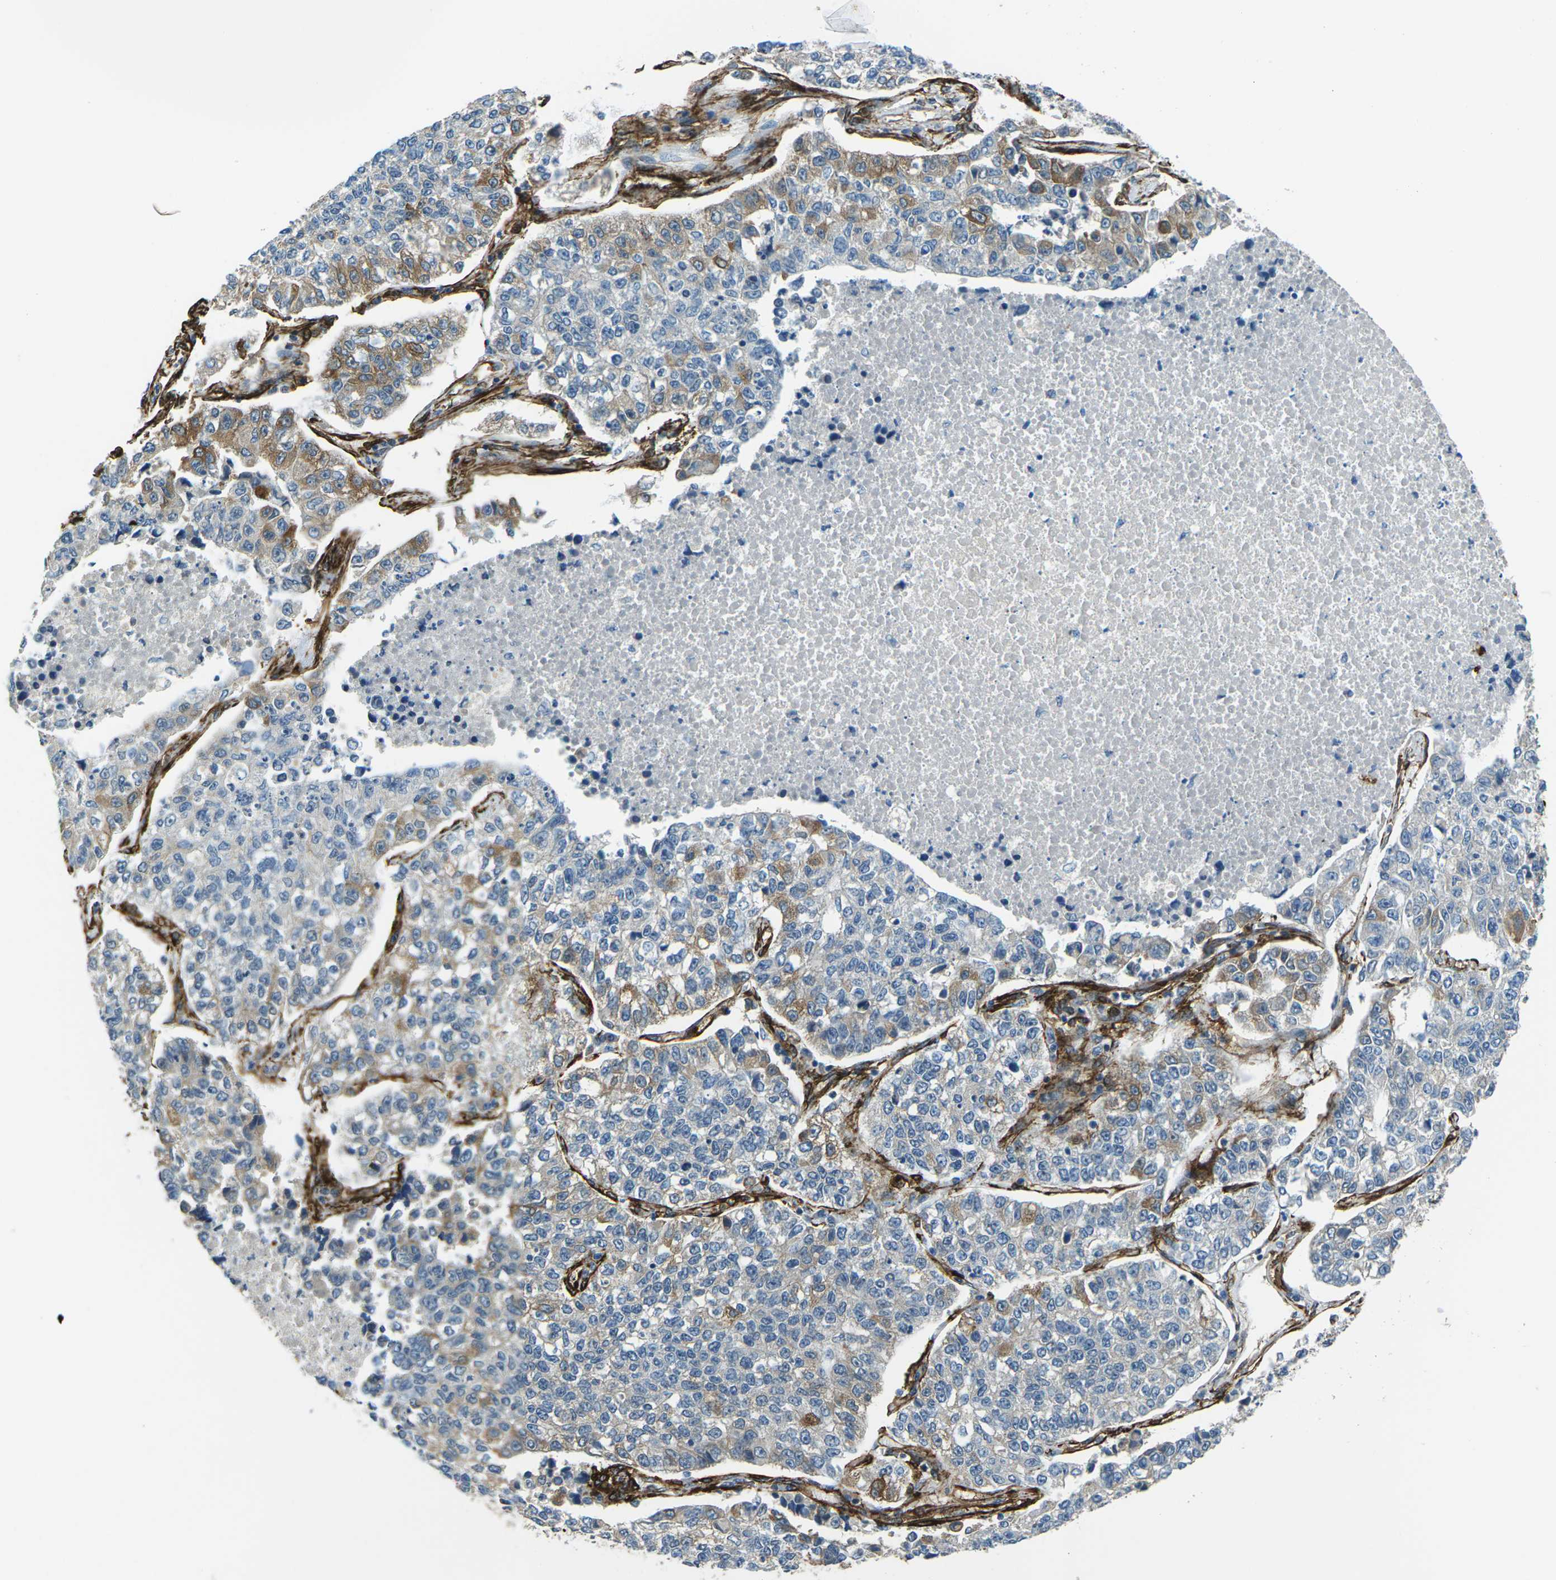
{"staining": {"intensity": "moderate", "quantity": "<25%", "location": "cytoplasmic/membranous"}, "tissue": "lung cancer", "cell_type": "Tumor cells", "image_type": "cancer", "snomed": [{"axis": "morphology", "description": "Adenocarcinoma, NOS"}, {"axis": "topography", "description": "Lung"}], "caption": "The micrograph demonstrates immunohistochemical staining of adenocarcinoma (lung). There is moderate cytoplasmic/membranous staining is appreciated in about <25% of tumor cells. The staining was performed using DAB to visualize the protein expression in brown, while the nuclei were stained in blue with hematoxylin (Magnification: 20x).", "gene": "GRAMD1C", "patient": {"sex": "male", "age": 49}}